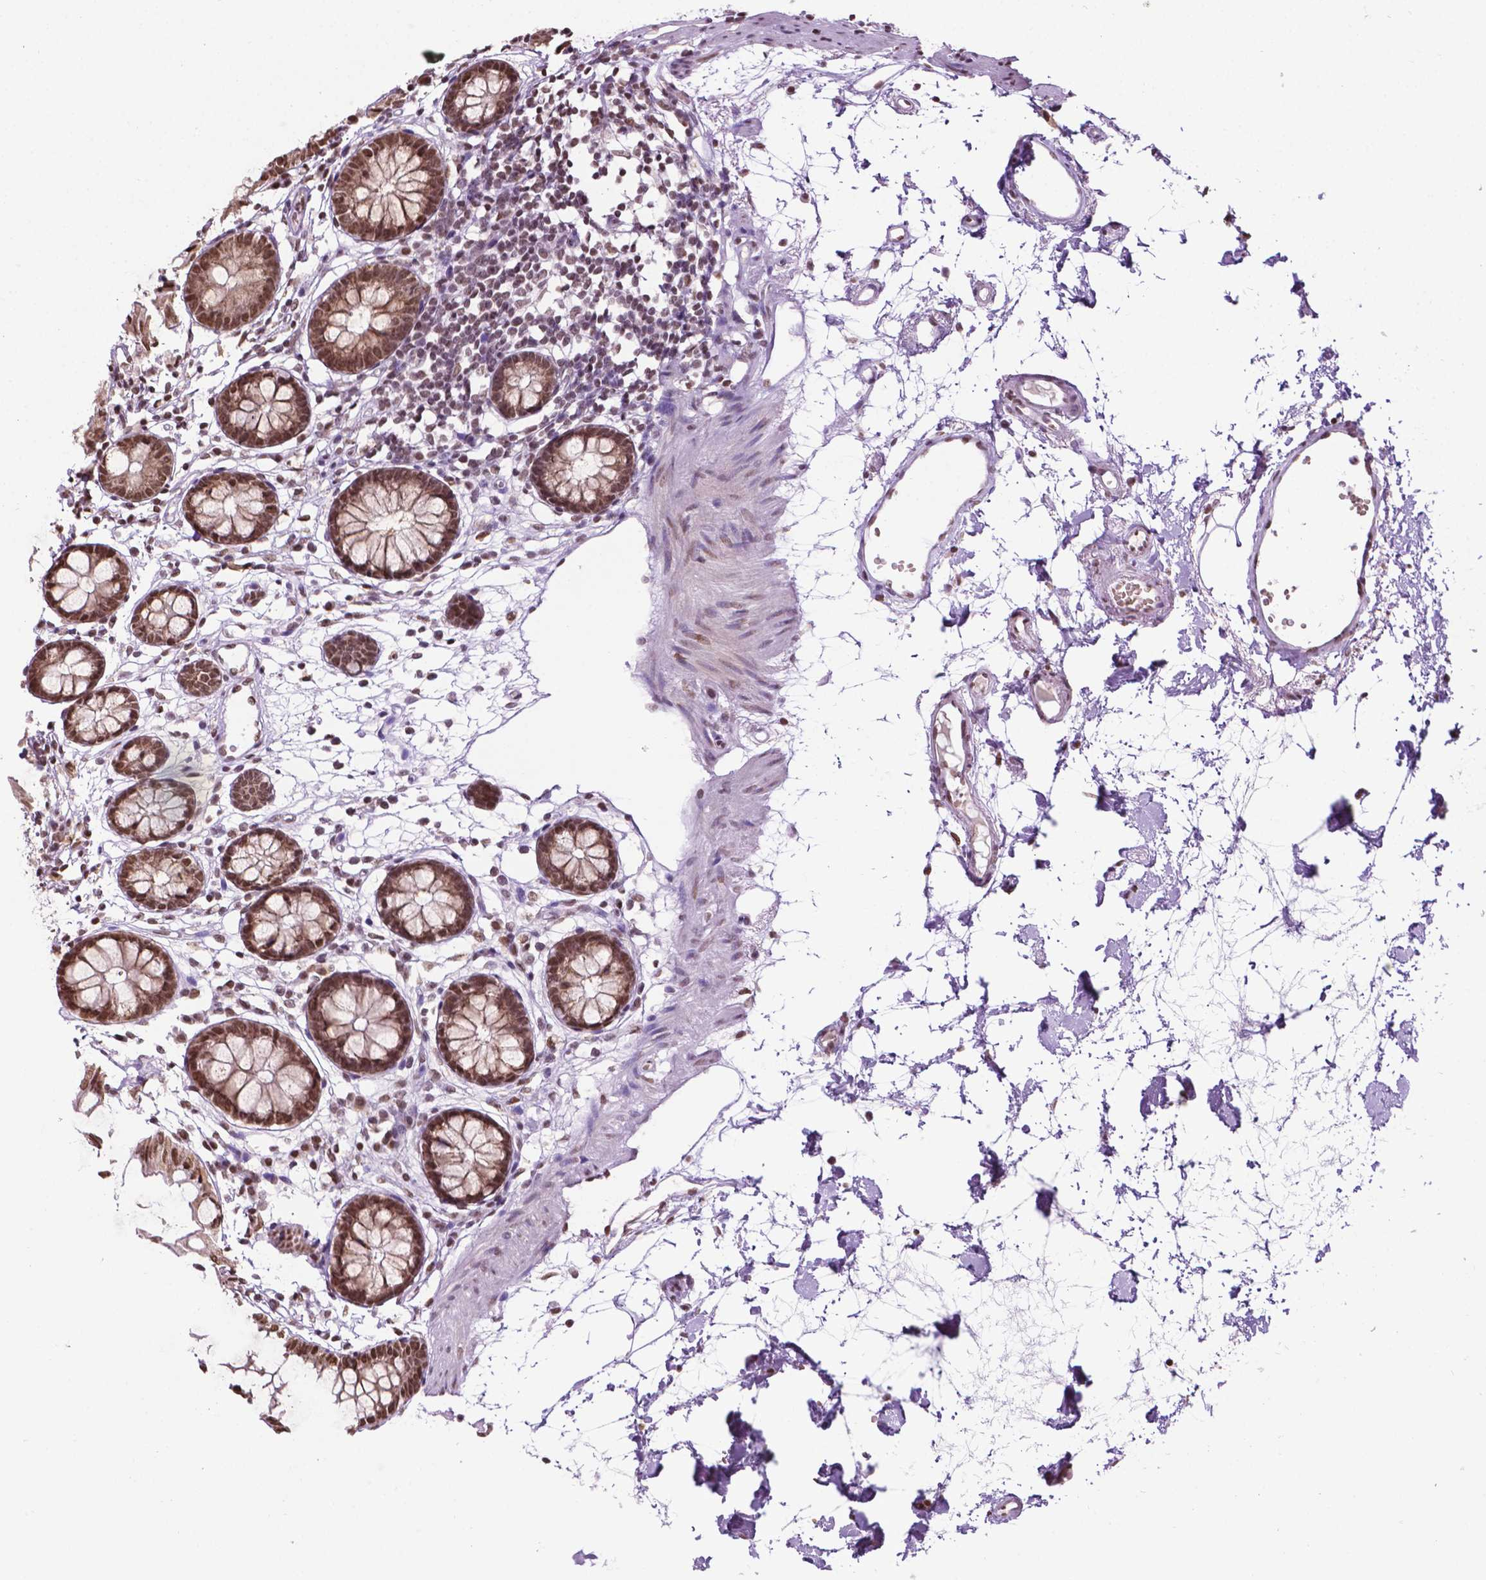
{"staining": {"intensity": "moderate", "quantity": ">75%", "location": "nuclear"}, "tissue": "colon", "cell_type": "Endothelial cells", "image_type": "normal", "snomed": [{"axis": "morphology", "description": "Normal tissue, NOS"}, {"axis": "topography", "description": "Colon"}], "caption": "This image demonstrates immunohistochemistry (IHC) staining of unremarkable human colon, with medium moderate nuclear positivity in approximately >75% of endothelial cells.", "gene": "COL23A1", "patient": {"sex": "female", "age": 84}}